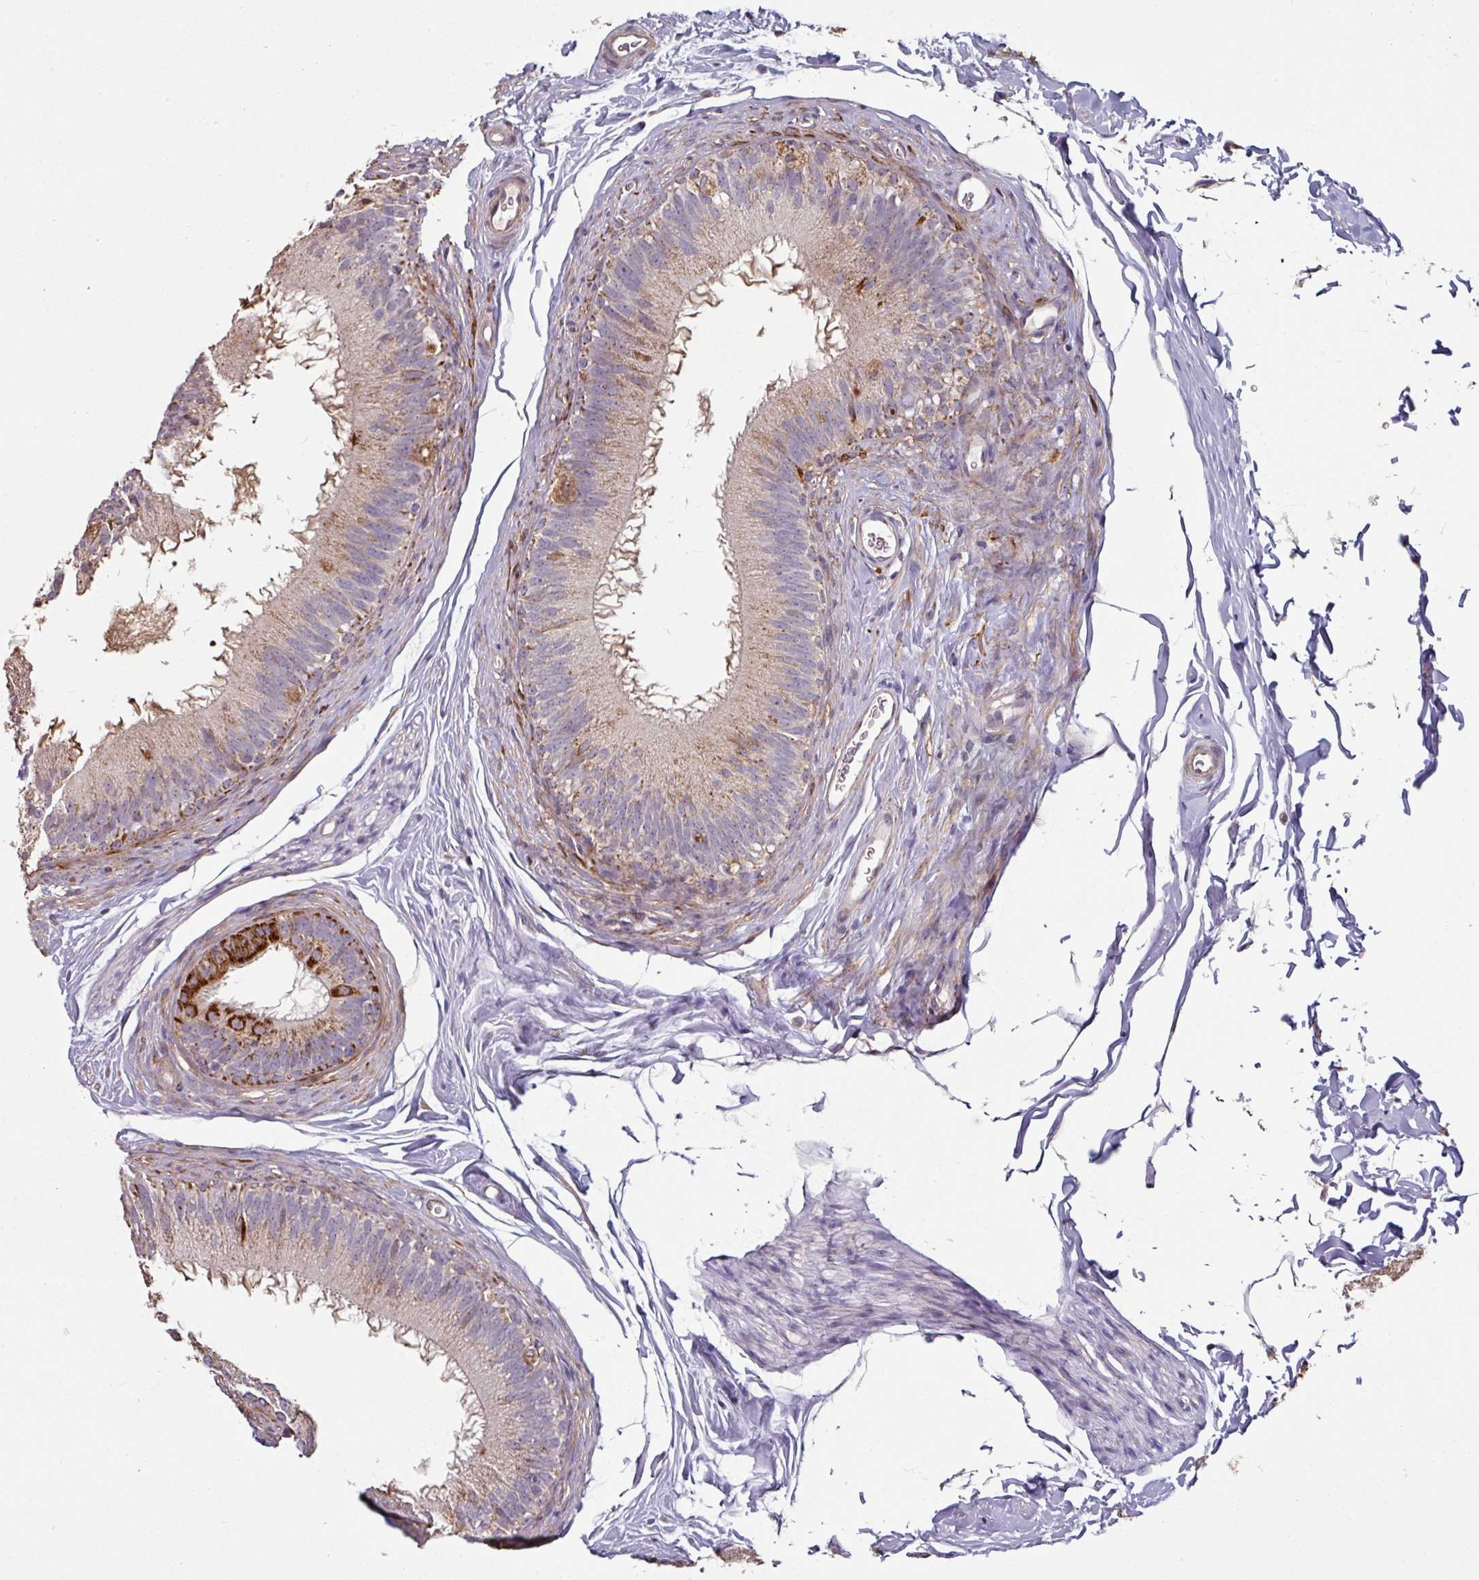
{"staining": {"intensity": "moderate", "quantity": "<25%", "location": "cytoplasmic/membranous"}, "tissue": "epididymis", "cell_type": "Glandular cells", "image_type": "normal", "snomed": [{"axis": "morphology", "description": "Normal tissue, NOS"}, {"axis": "topography", "description": "Epididymis"}], "caption": "Protein staining by immunohistochemistry (IHC) shows moderate cytoplasmic/membranous positivity in about <25% of glandular cells in unremarkable epididymis. The staining is performed using DAB brown chromogen to label protein expression. The nuclei are counter-stained blue using hematoxylin.", "gene": "OR2D3", "patient": {"sex": "male", "age": 38}}